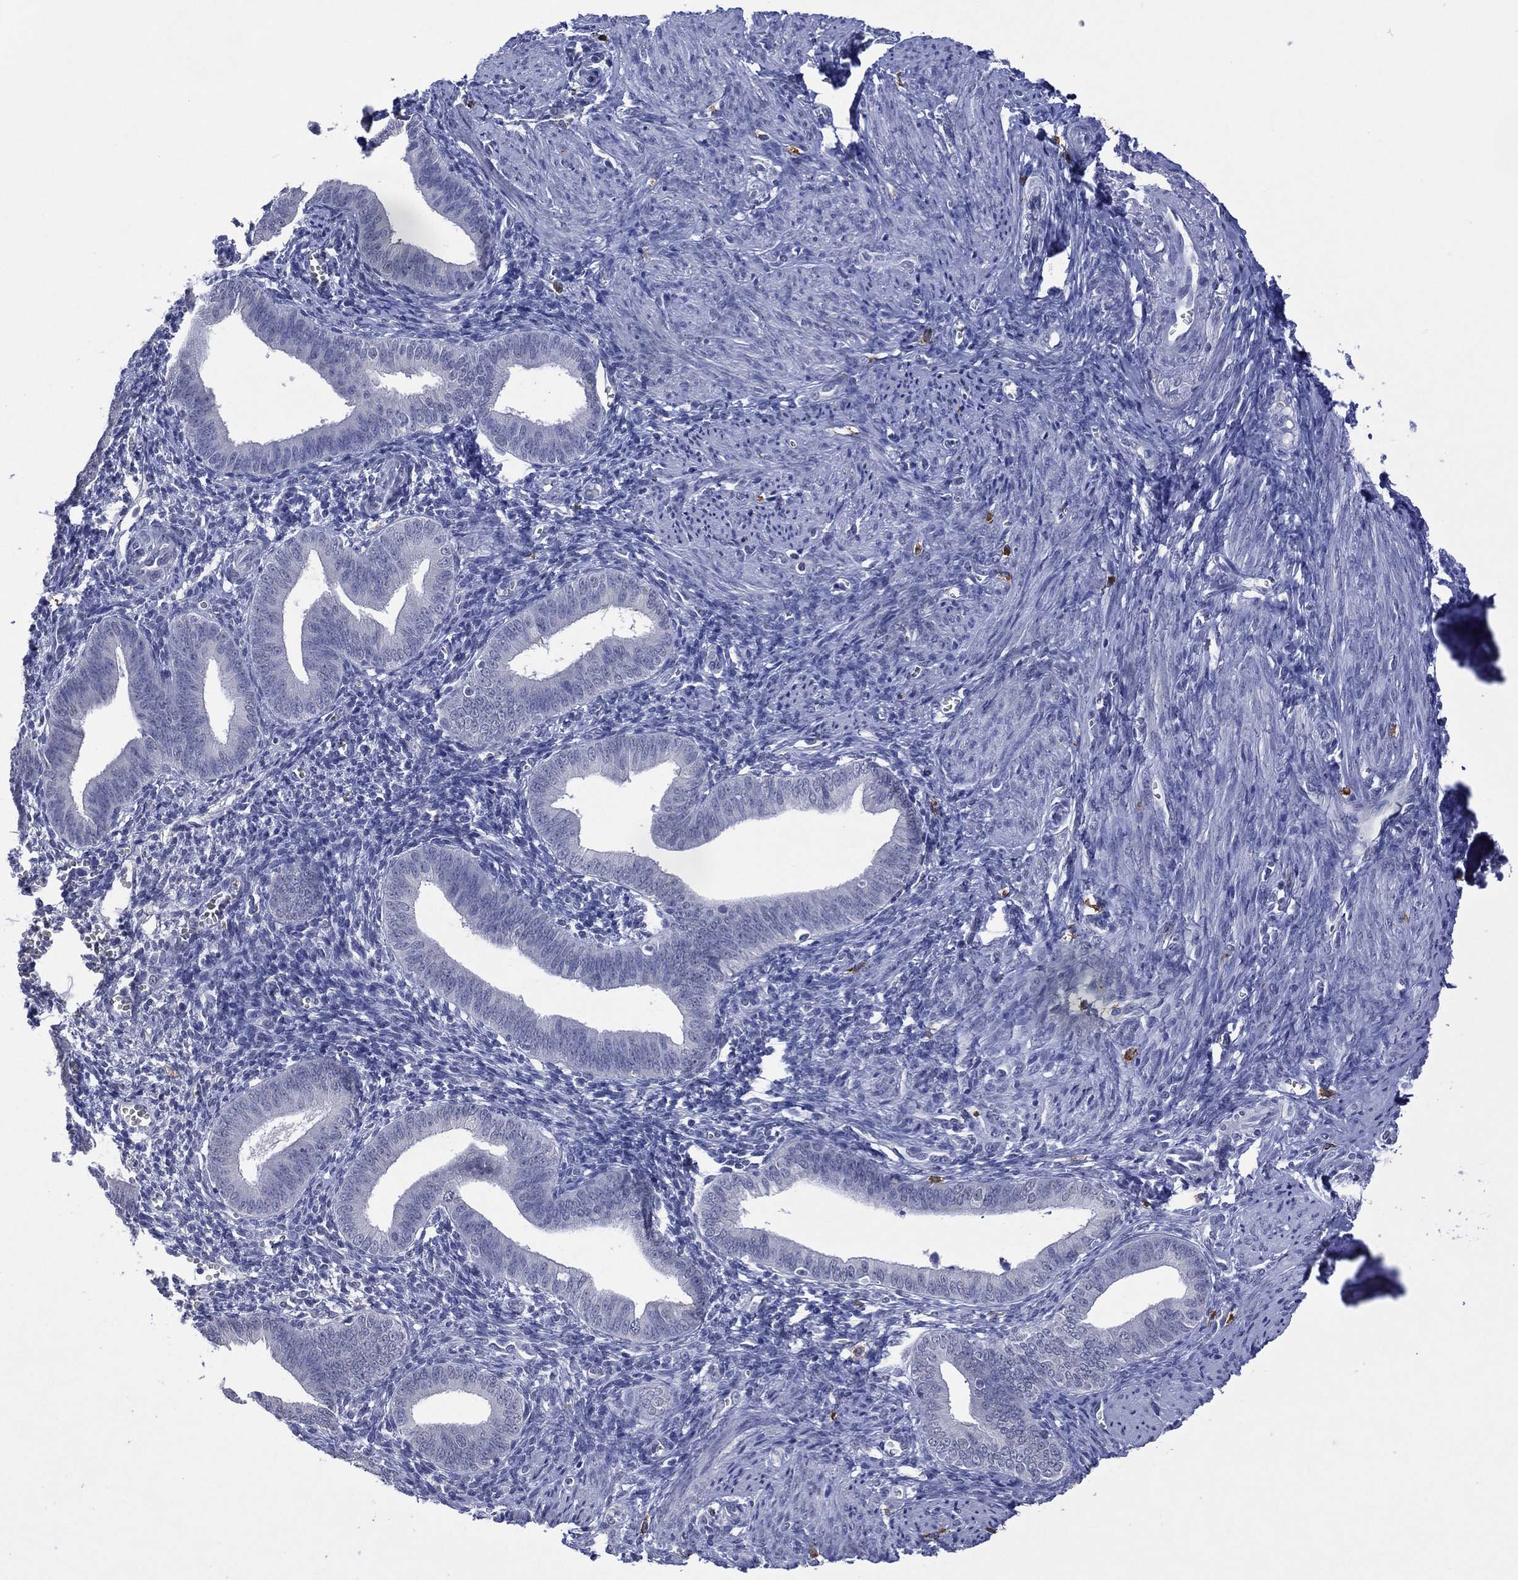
{"staining": {"intensity": "negative", "quantity": "none", "location": "none"}, "tissue": "endometrium", "cell_type": "Cells in endometrial stroma", "image_type": "normal", "snomed": [{"axis": "morphology", "description": "Normal tissue, NOS"}, {"axis": "topography", "description": "Endometrium"}], "caption": "This is an IHC photomicrograph of benign human endometrium. There is no expression in cells in endometrial stroma.", "gene": "ASB10", "patient": {"sex": "female", "age": 42}}